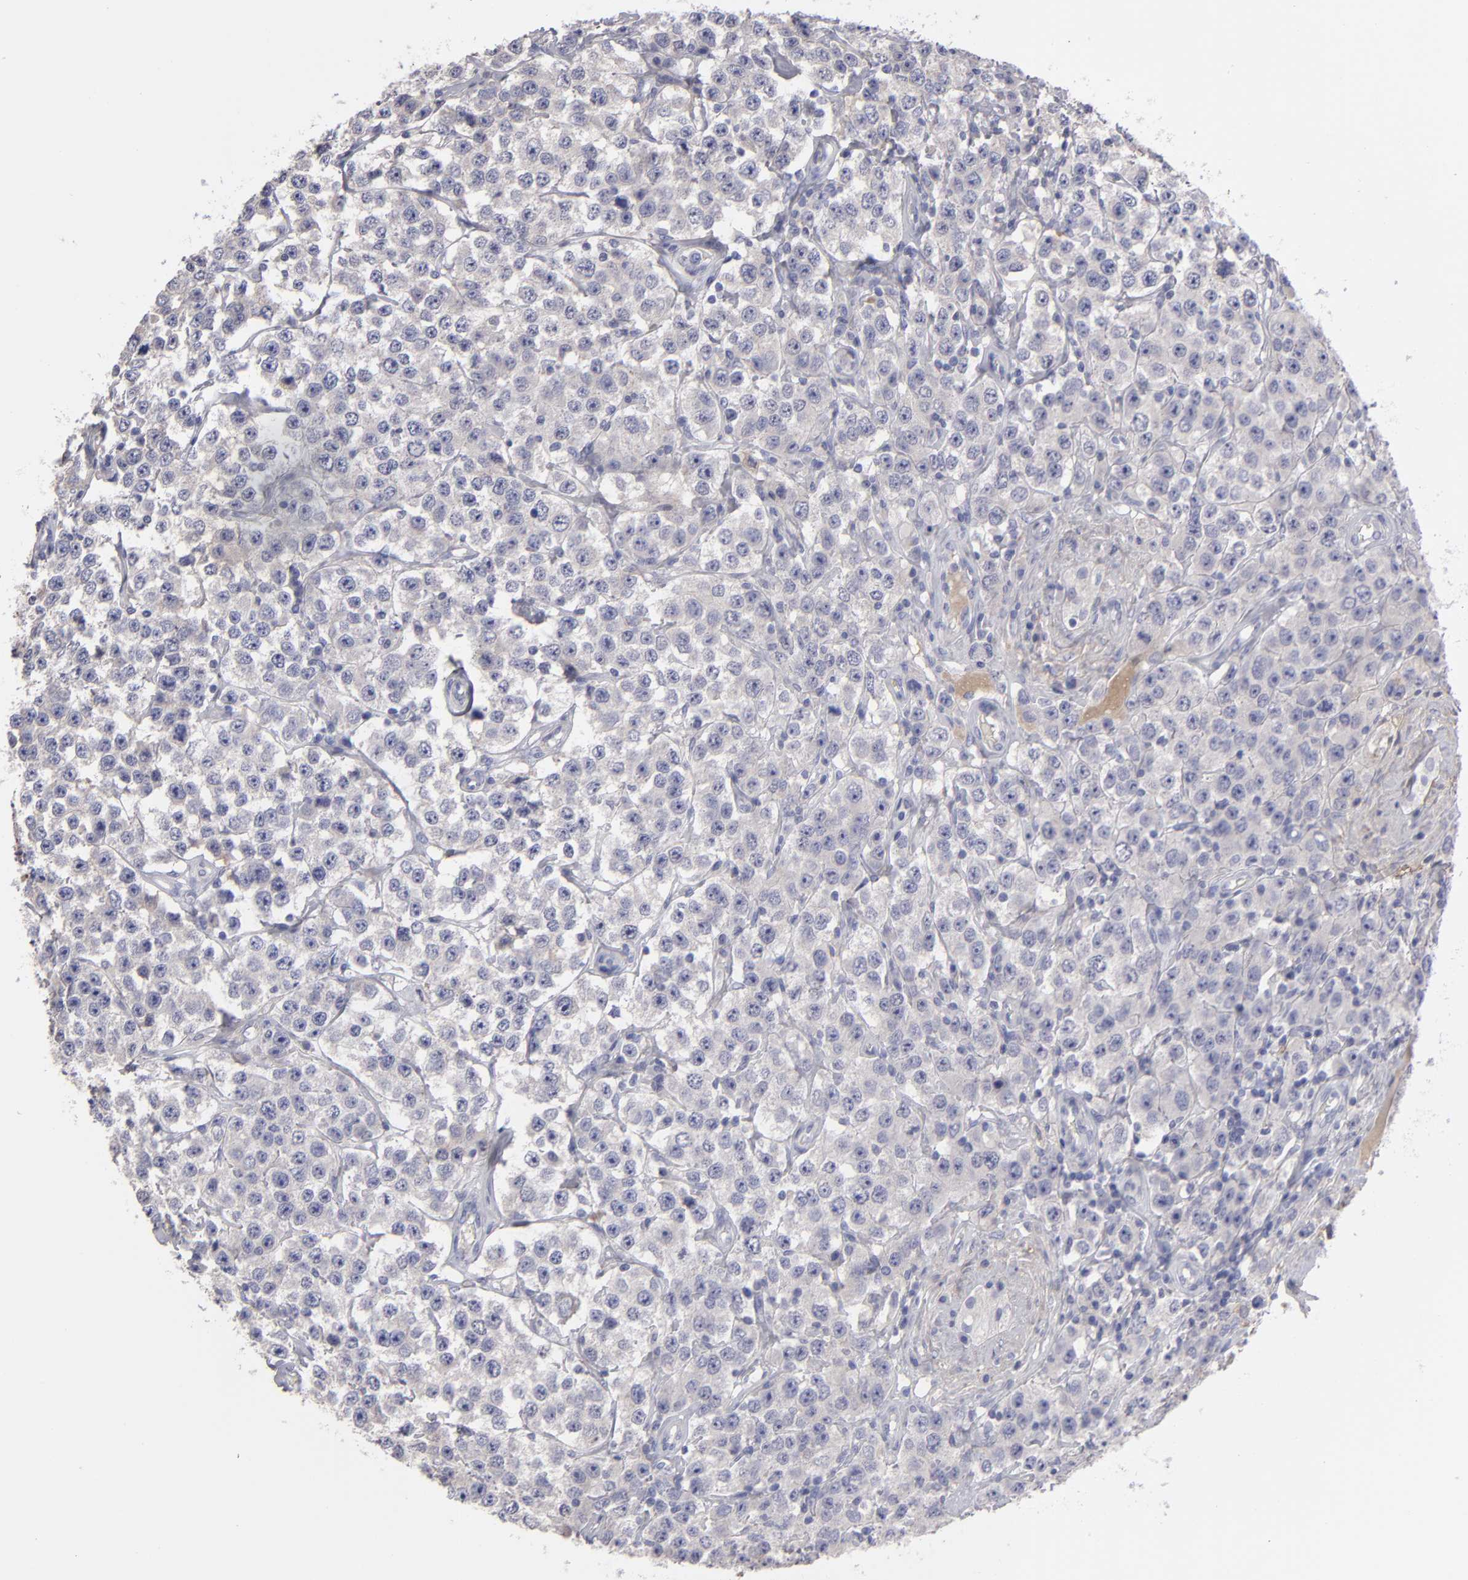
{"staining": {"intensity": "negative", "quantity": "none", "location": "none"}, "tissue": "testis cancer", "cell_type": "Tumor cells", "image_type": "cancer", "snomed": [{"axis": "morphology", "description": "Seminoma, NOS"}, {"axis": "topography", "description": "Testis"}], "caption": "Micrograph shows no significant protein expression in tumor cells of testis cancer.", "gene": "FBLN1", "patient": {"sex": "male", "age": 52}}